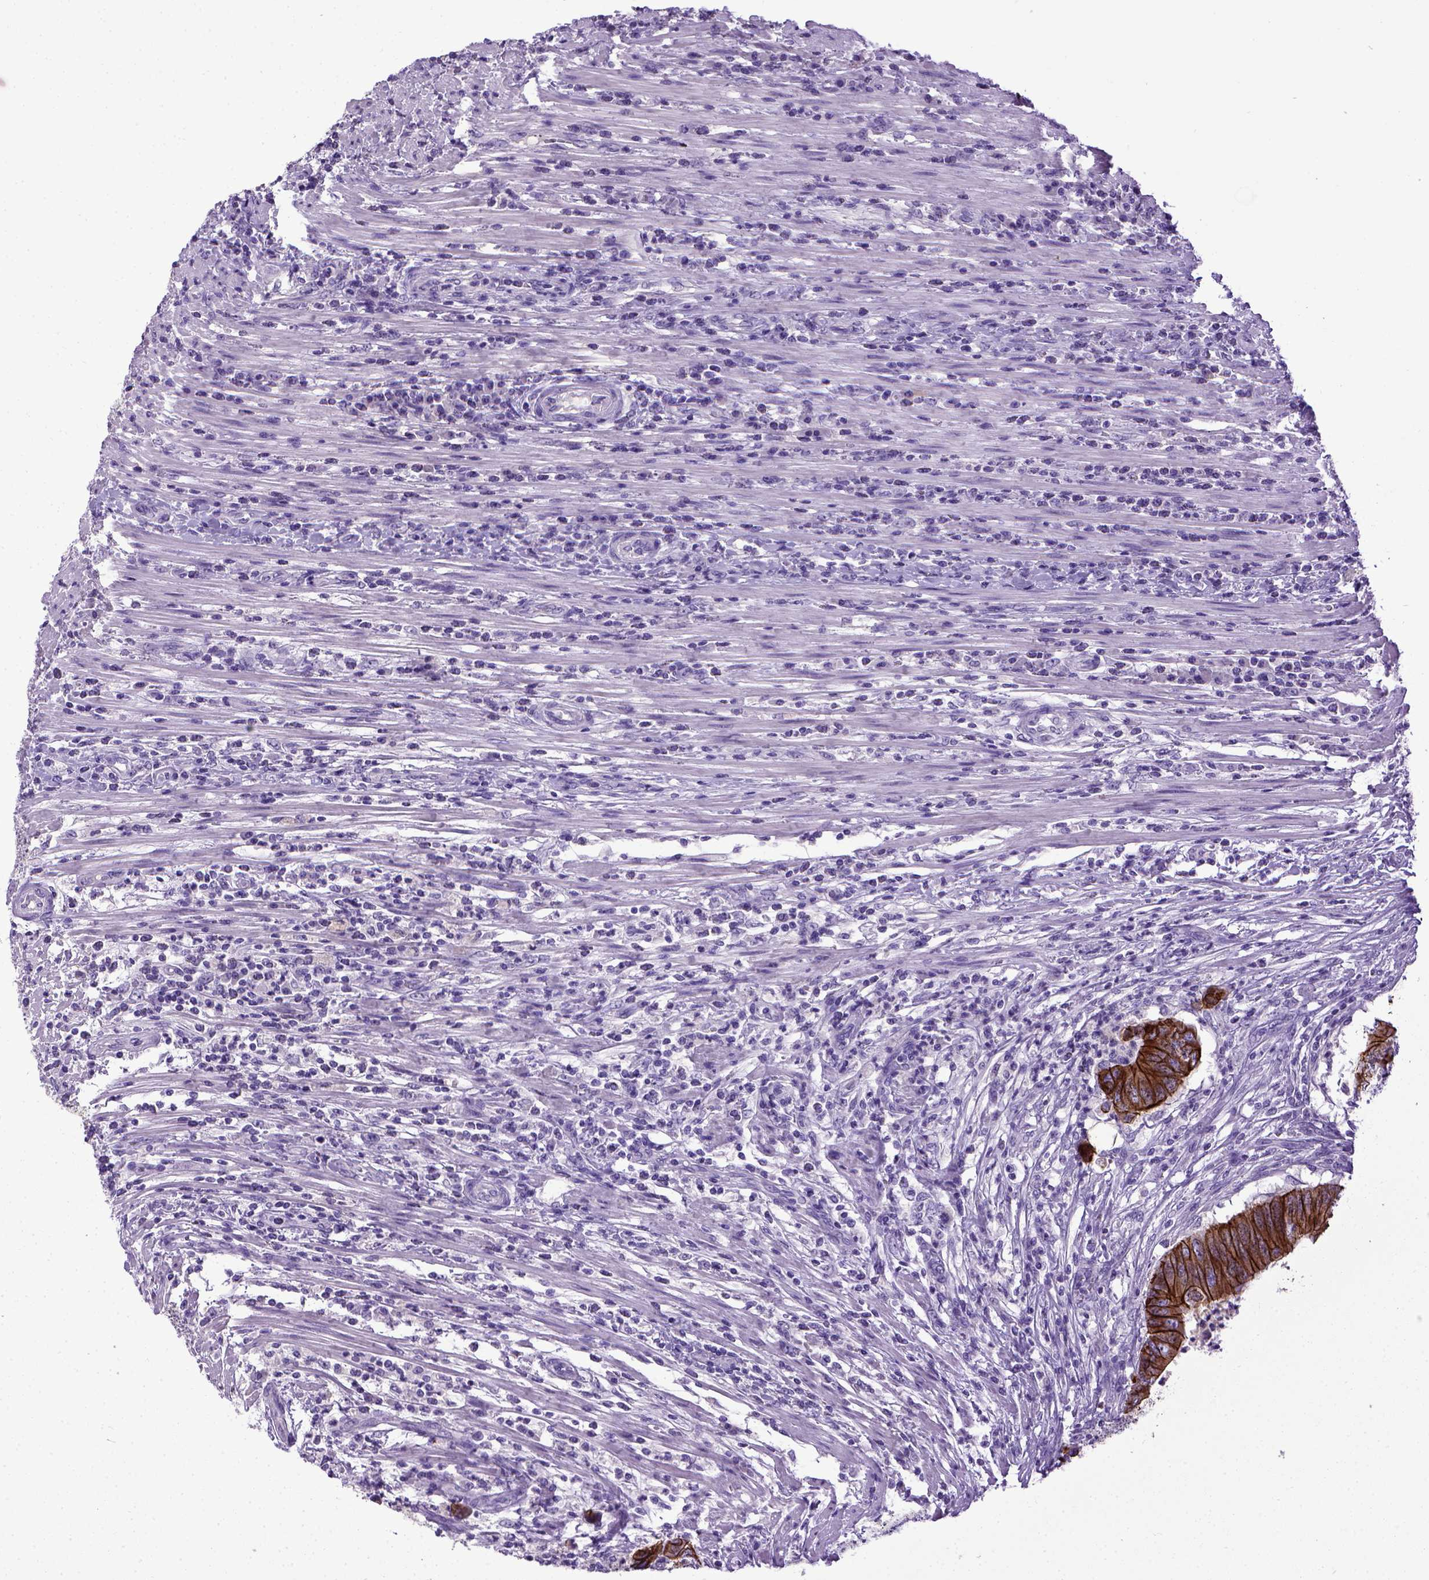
{"staining": {"intensity": "strong", "quantity": ">75%", "location": "cytoplasmic/membranous"}, "tissue": "colorectal cancer", "cell_type": "Tumor cells", "image_type": "cancer", "snomed": [{"axis": "morphology", "description": "Adenocarcinoma, NOS"}, {"axis": "topography", "description": "Colon"}], "caption": "DAB (3,3'-diaminobenzidine) immunohistochemical staining of human colorectal cancer (adenocarcinoma) shows strong cytoplasmic/membranous protein positivity in about >75% of tumor cells. The staining was performed using DAB (3,3'-diaminobenzidine) to visualize the protein expression in brown, while the nuclei were stained in blue with hematoxylin (Magnification: 20x).", "gene": "CDH1", "patient": {"sex": "male", "age": 53}}